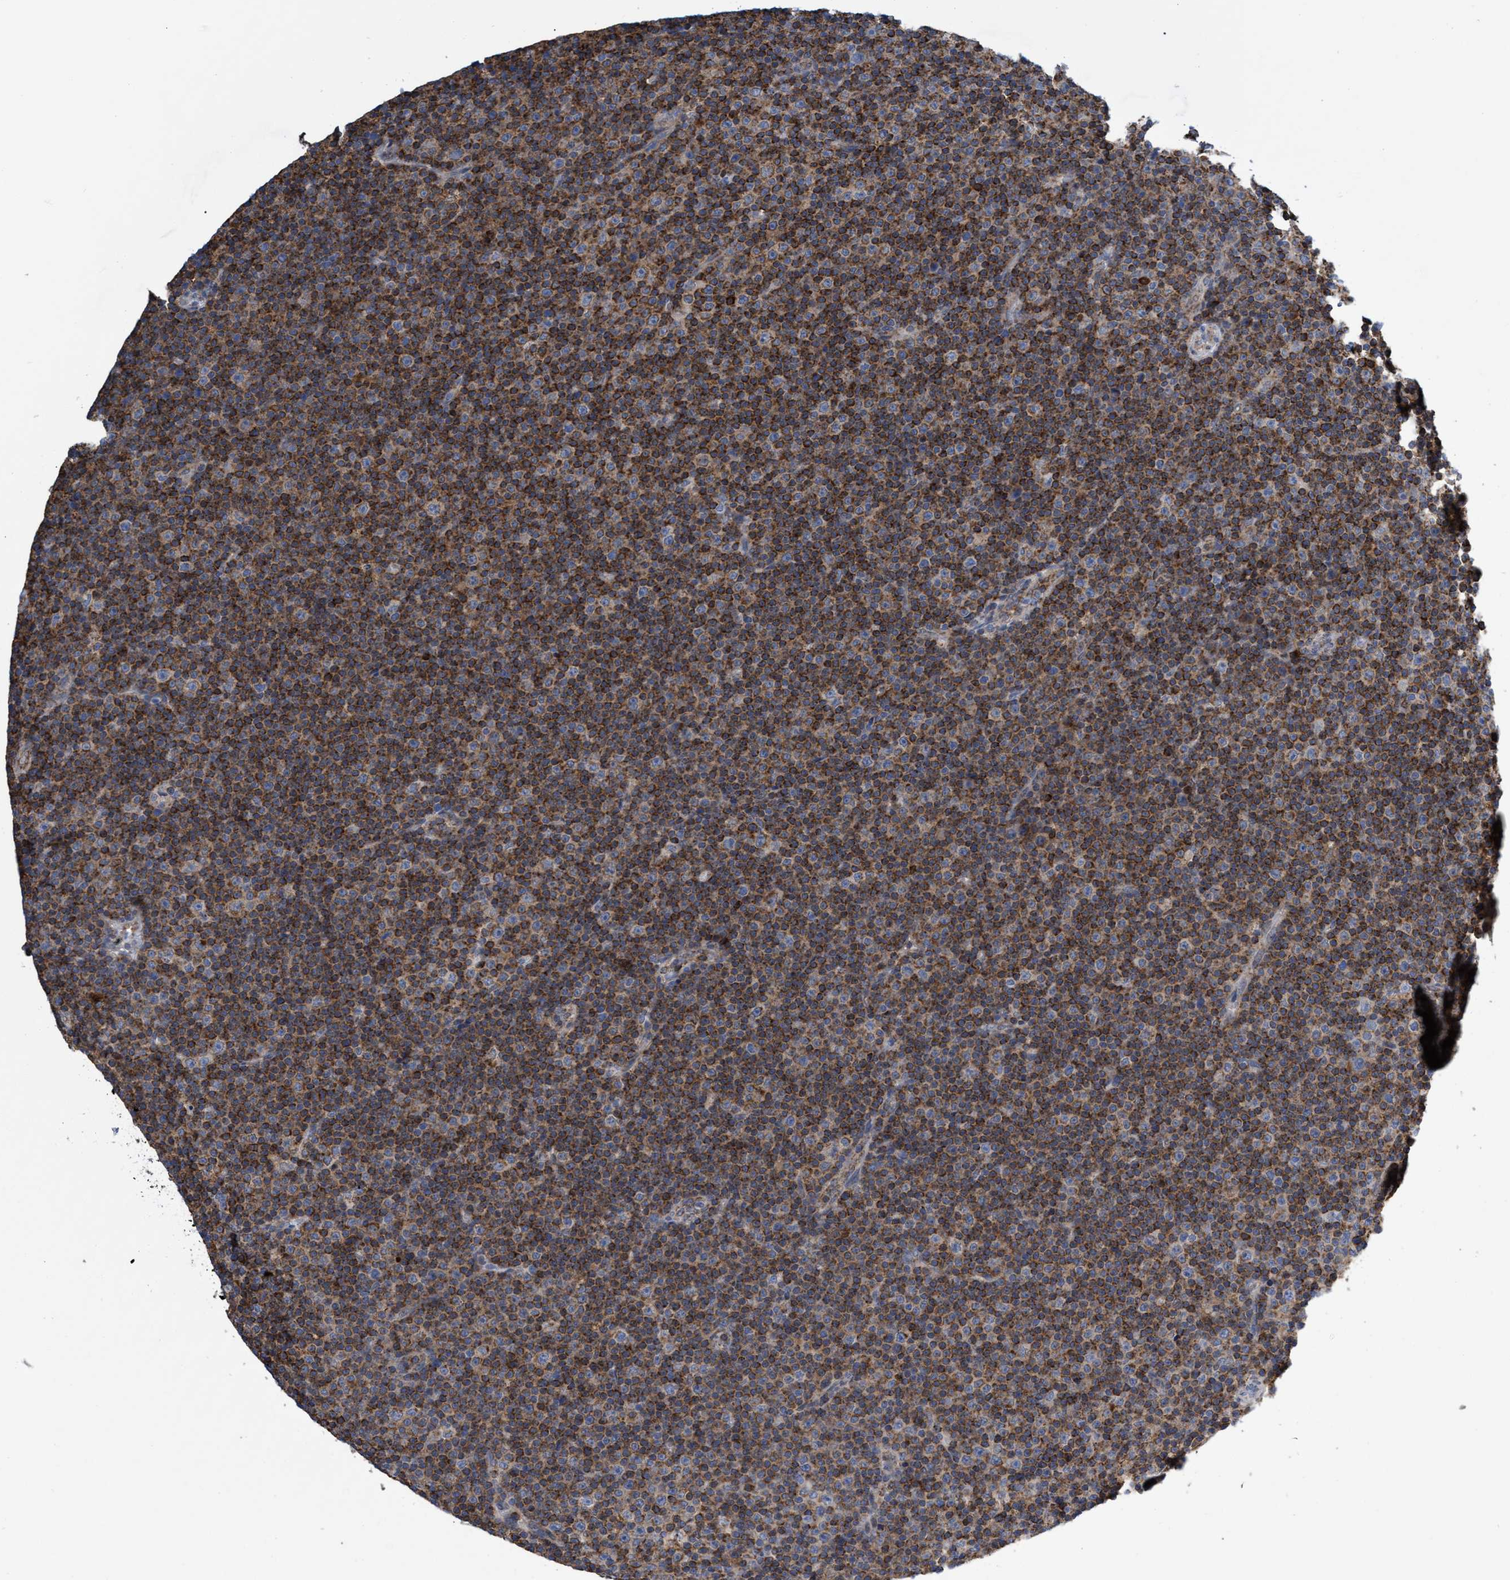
{"staining": {"intensity": "strong", "quantity": ">75%", "location": "cytoplasmic/membranous"}, "tissue": "lymphoma", "cell_type": "Tumor cells", "image_type": "cancer", "snomed": [{"axis": "morphology", "description": "Malignant lymphoma, non-Hodgkin's type, Low grade"}, {"axis": "topography", "description": "Lymph node"}], "caption": "Immunohistochemistry (IHC) photomicrograph of malignant lymphoma, non-Hodgkin's type (low-grade) stained for a protein (brown), which reveals high levels of strong cytoplasmic/membranous positivity in approximately >75% of tumor cells.", "gene": "CRYZ", "patient": {"sex": "female", "age": 67}}